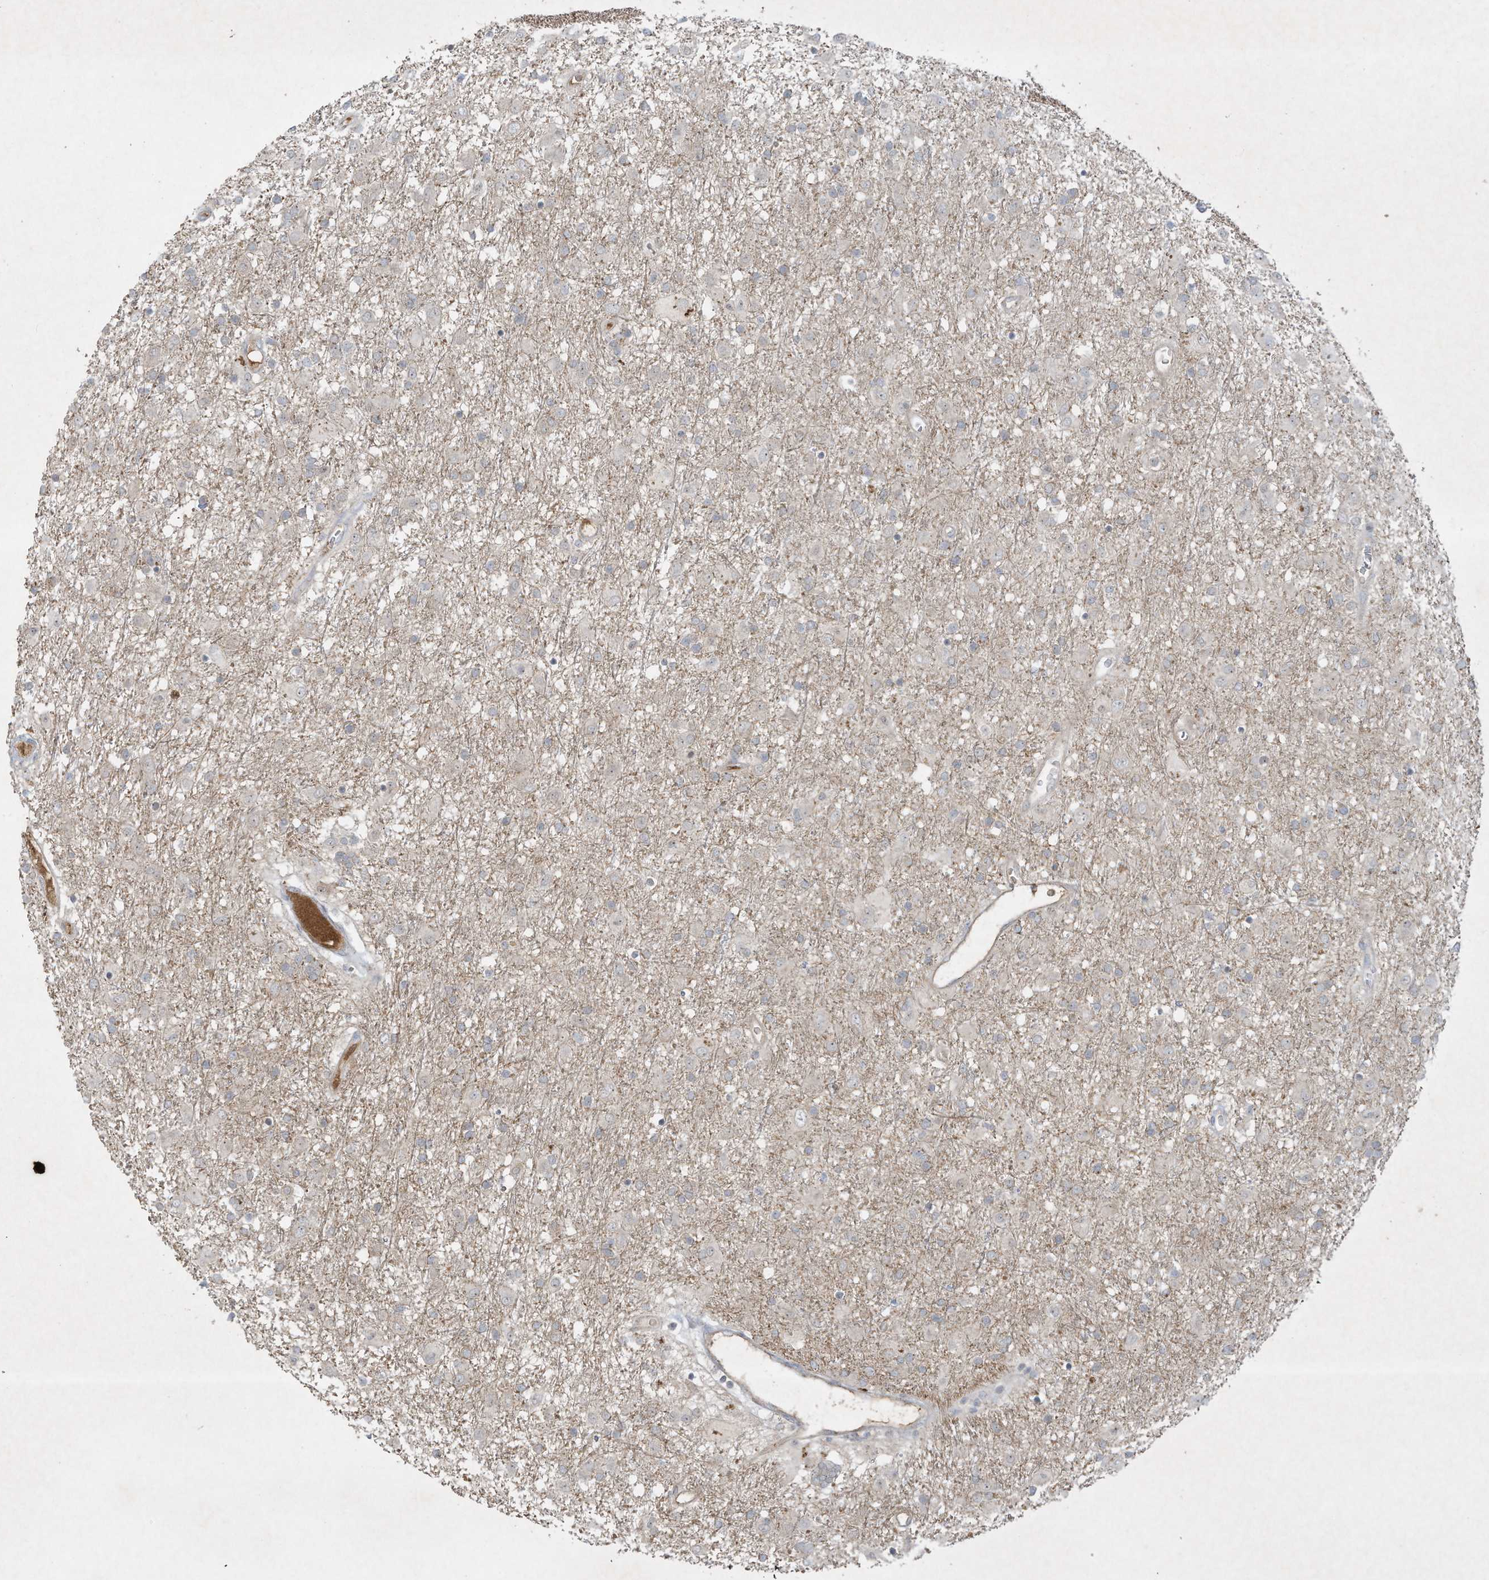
{"staining": {"intensity": "negative", "quantity": "none", "location": "none"}, "tissue": "glioma", "cell_type": "Tumor cells", "image_type": "cancer", "snomed": [{"axis": "morphology", "description": "Glioma, malignant, Low grade"}, {"axis": "topography", "description": "Brain"}], "caption": "Protein analysis of glioma exhibits no significant expression in tumor cells.", "gene": "FETUB", "patient": {"sex": "male", "age": 65}}